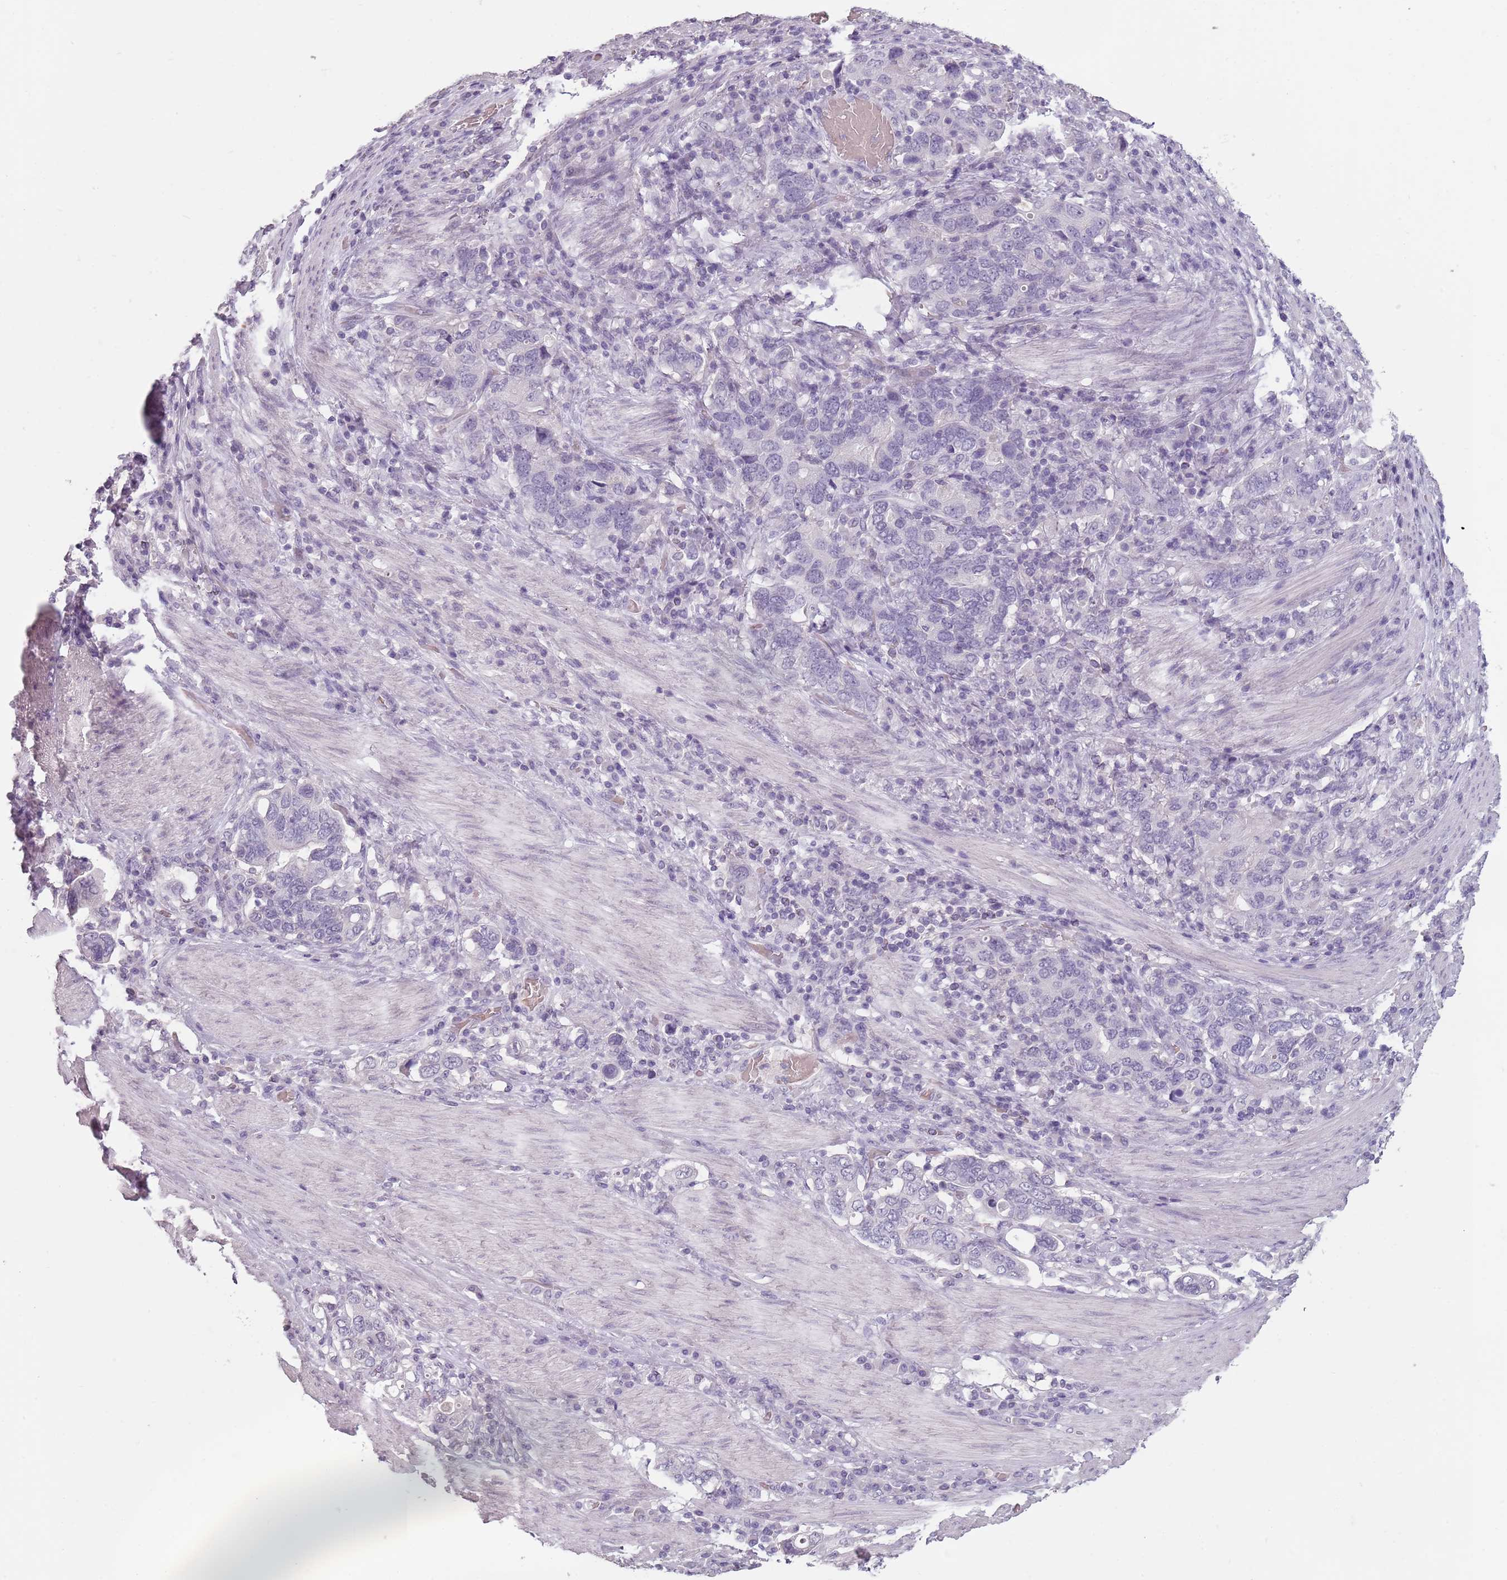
{"staining": {"intensity": "negative", "quantity": "none", "location": "none"}, "tissue": "stomach cancer", "cell_type": "Tumor cells", "image_type": "cancer", "snomed": [{"axis": "morphology", "description": "Adenocarcinoma, NOS"}, {"axis": "topography", "description": "Stomach, upper"}, {"axis": "topography", "description": "Stomach"}], "caption": "There is no significant staining in tumor cells of stomach adenocarcinoma.", "gene": "PIEZO1", "patient": {"sex": "male", "age": 62}}